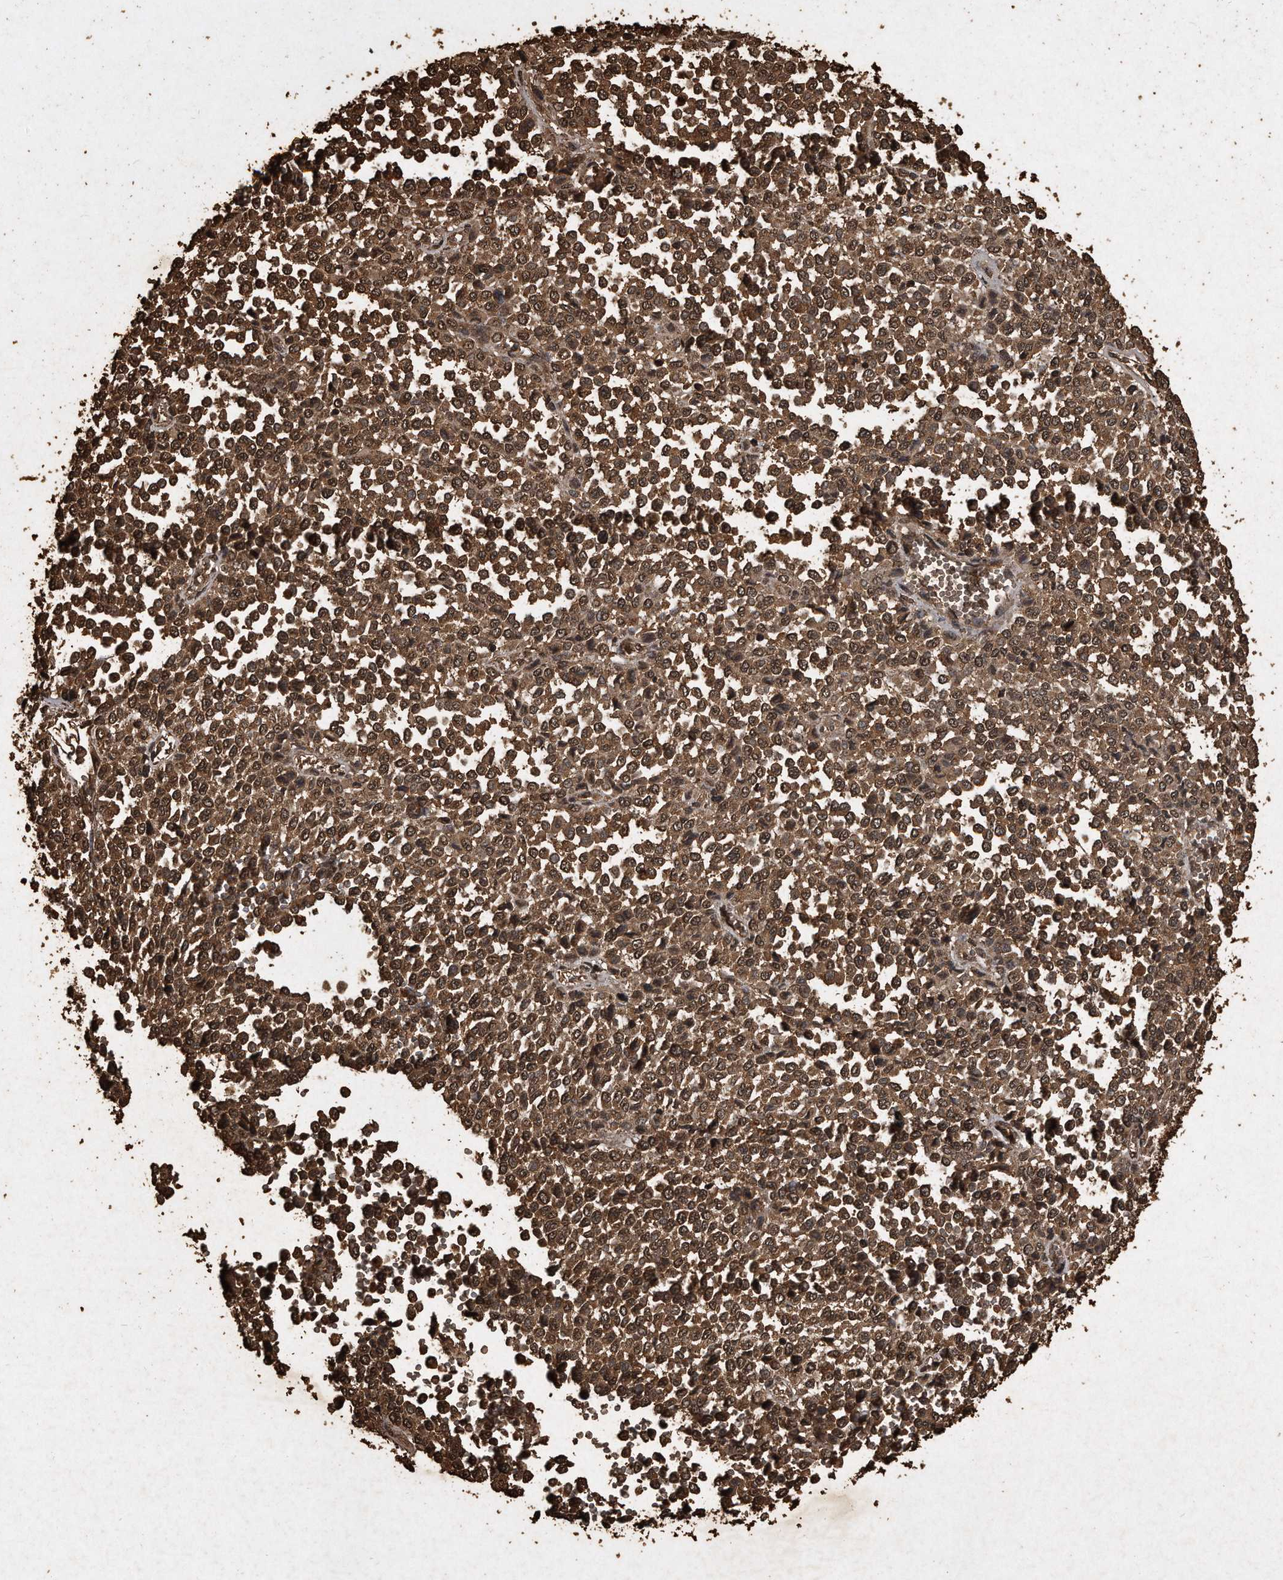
{"staining": {"intensity": "moderate", "quantity": ">75%", "location": "cytoplasmic/membranous,nuclear"}, "tissue": "melanoma", "cell_type": "Tumor cells", "image_type": "cancer", "snomed": [{"axis": "morphology", "description": "Malignant melanoma, Metastatic site"}, {"axis": "topography", "description": "Pancreas"}], "caption": "Melanoma was stained to show a protein in brown. There is medium levels of moderate cytoplasmic/membranous and nuclear staining in about >75% of tumor cells. The staining was performed using DAB (3,3'-diaminobenzidine), with brown indicating positive protein expression. Nuclei are stained blue with hematoxylin.", "gene": "CFLAR", "patient": {"sex": "female", "age": 30}}